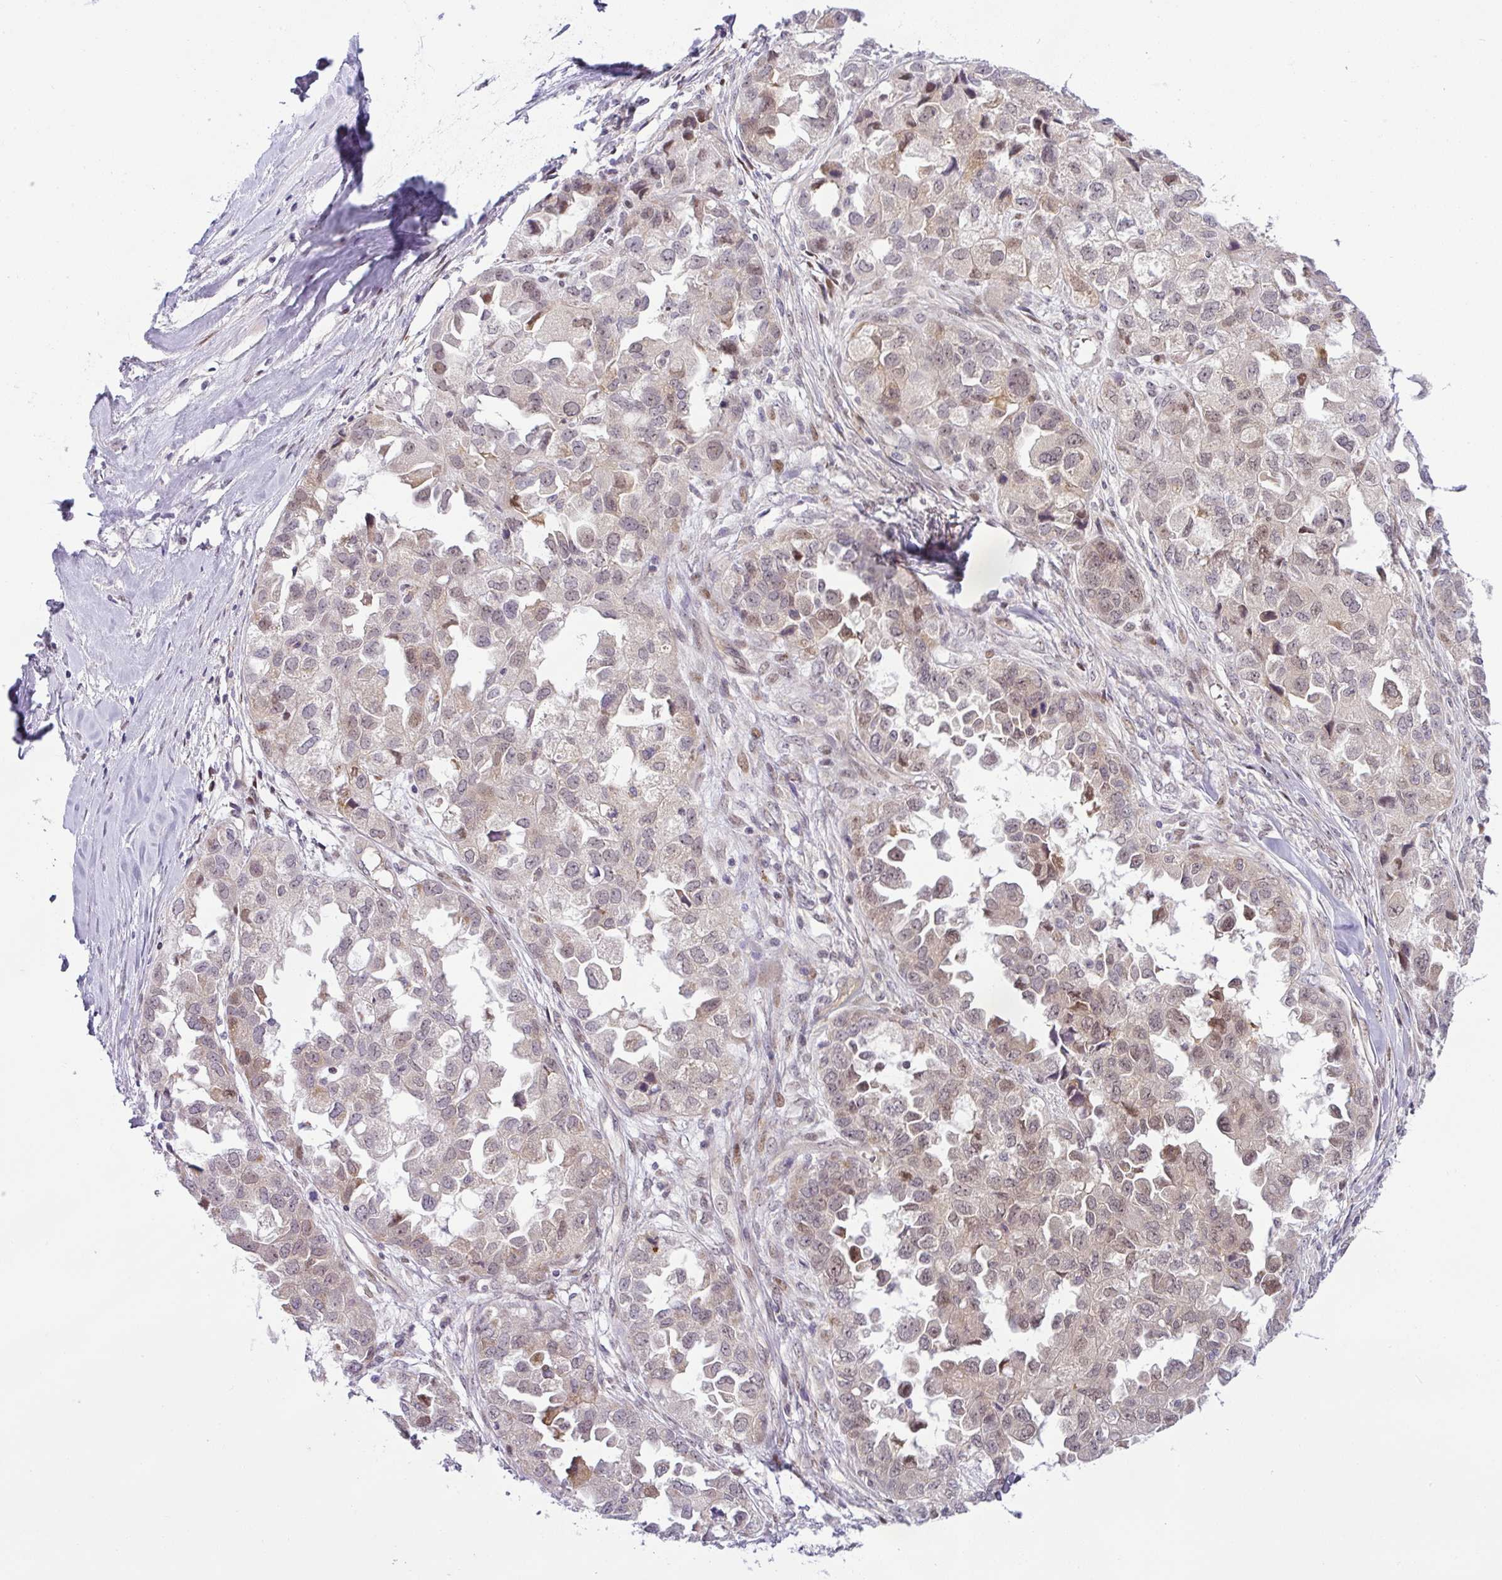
{"staining": {"intensity": "weak", "quantity": ">75%", "location": "cytoplasmic/membranous,nuclear"}, "tissue": "ovarian cancer", "cell_type": "Tumor cells", "image_type": "cancer", "snomed": [{"axis": "morphology", "description": "Cystadenocarcinoma, serous, NOS"}, {"axis": "topography", "description": "Ovary"}], "caption": "Weak cytoplasmic/membranous and nuclear protein expression is present in about >75% of tumor cells in ovarian serous cystadenocarcinoma.", "gene": "NDUFB2", "patient": {"sex": "female", "age": 84}}